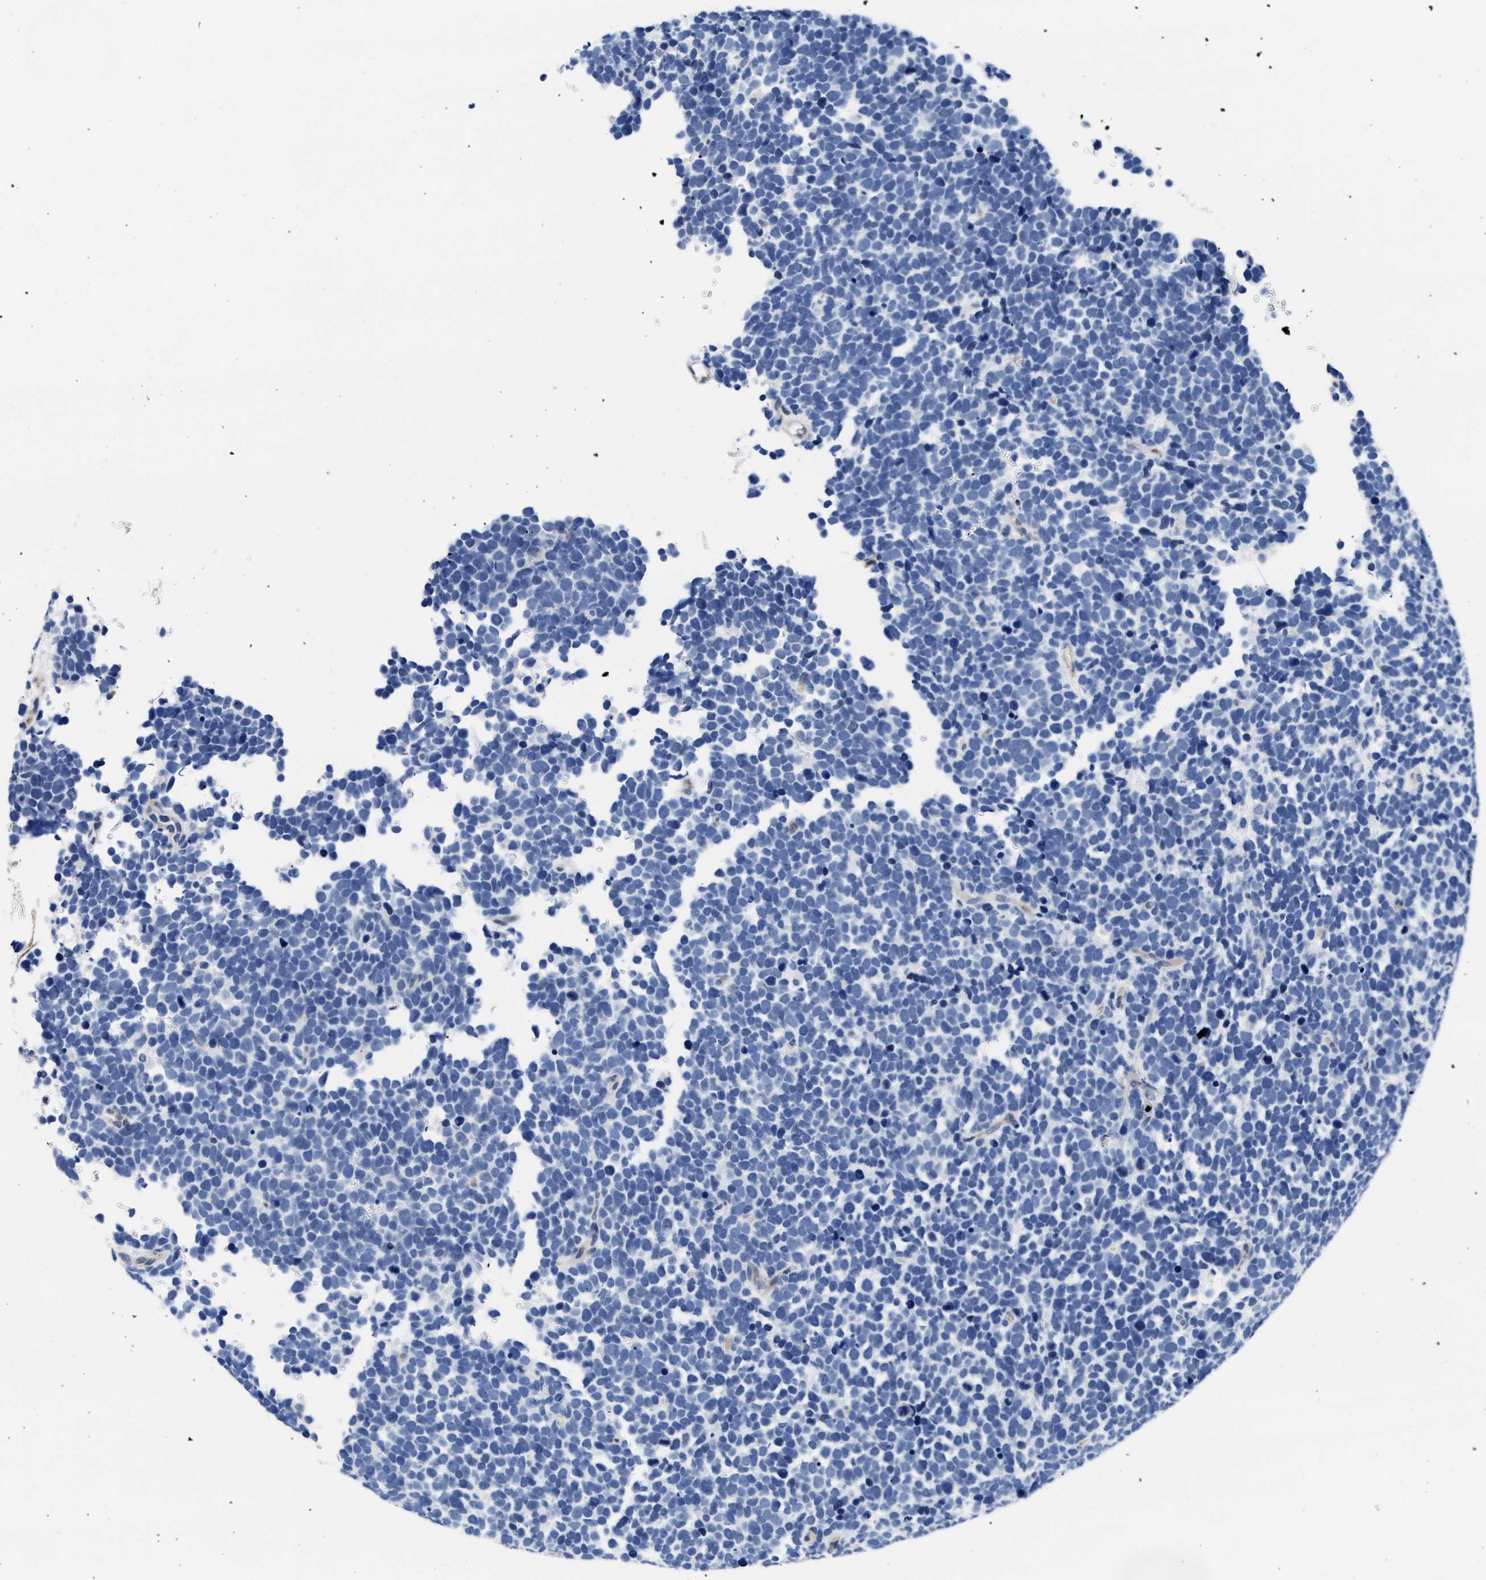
{"staining": {"intensity": "negative", "quantity": "none", "location": "none"}, "tissue": "urothelial cancer", "cell_type": "Tumor cells", "image_type": "cancer", "snomed": [{"axis": "morphology", "description": "Urothelial carcinoma, High grade"}, {"axis": "topography", "description": "Urinary bladder"}], "caption": "There is no significant staining in tumor cells of urothelial cancer.", "gene": "TRIM29", "patient": {"sex": "female", "age": 82}}